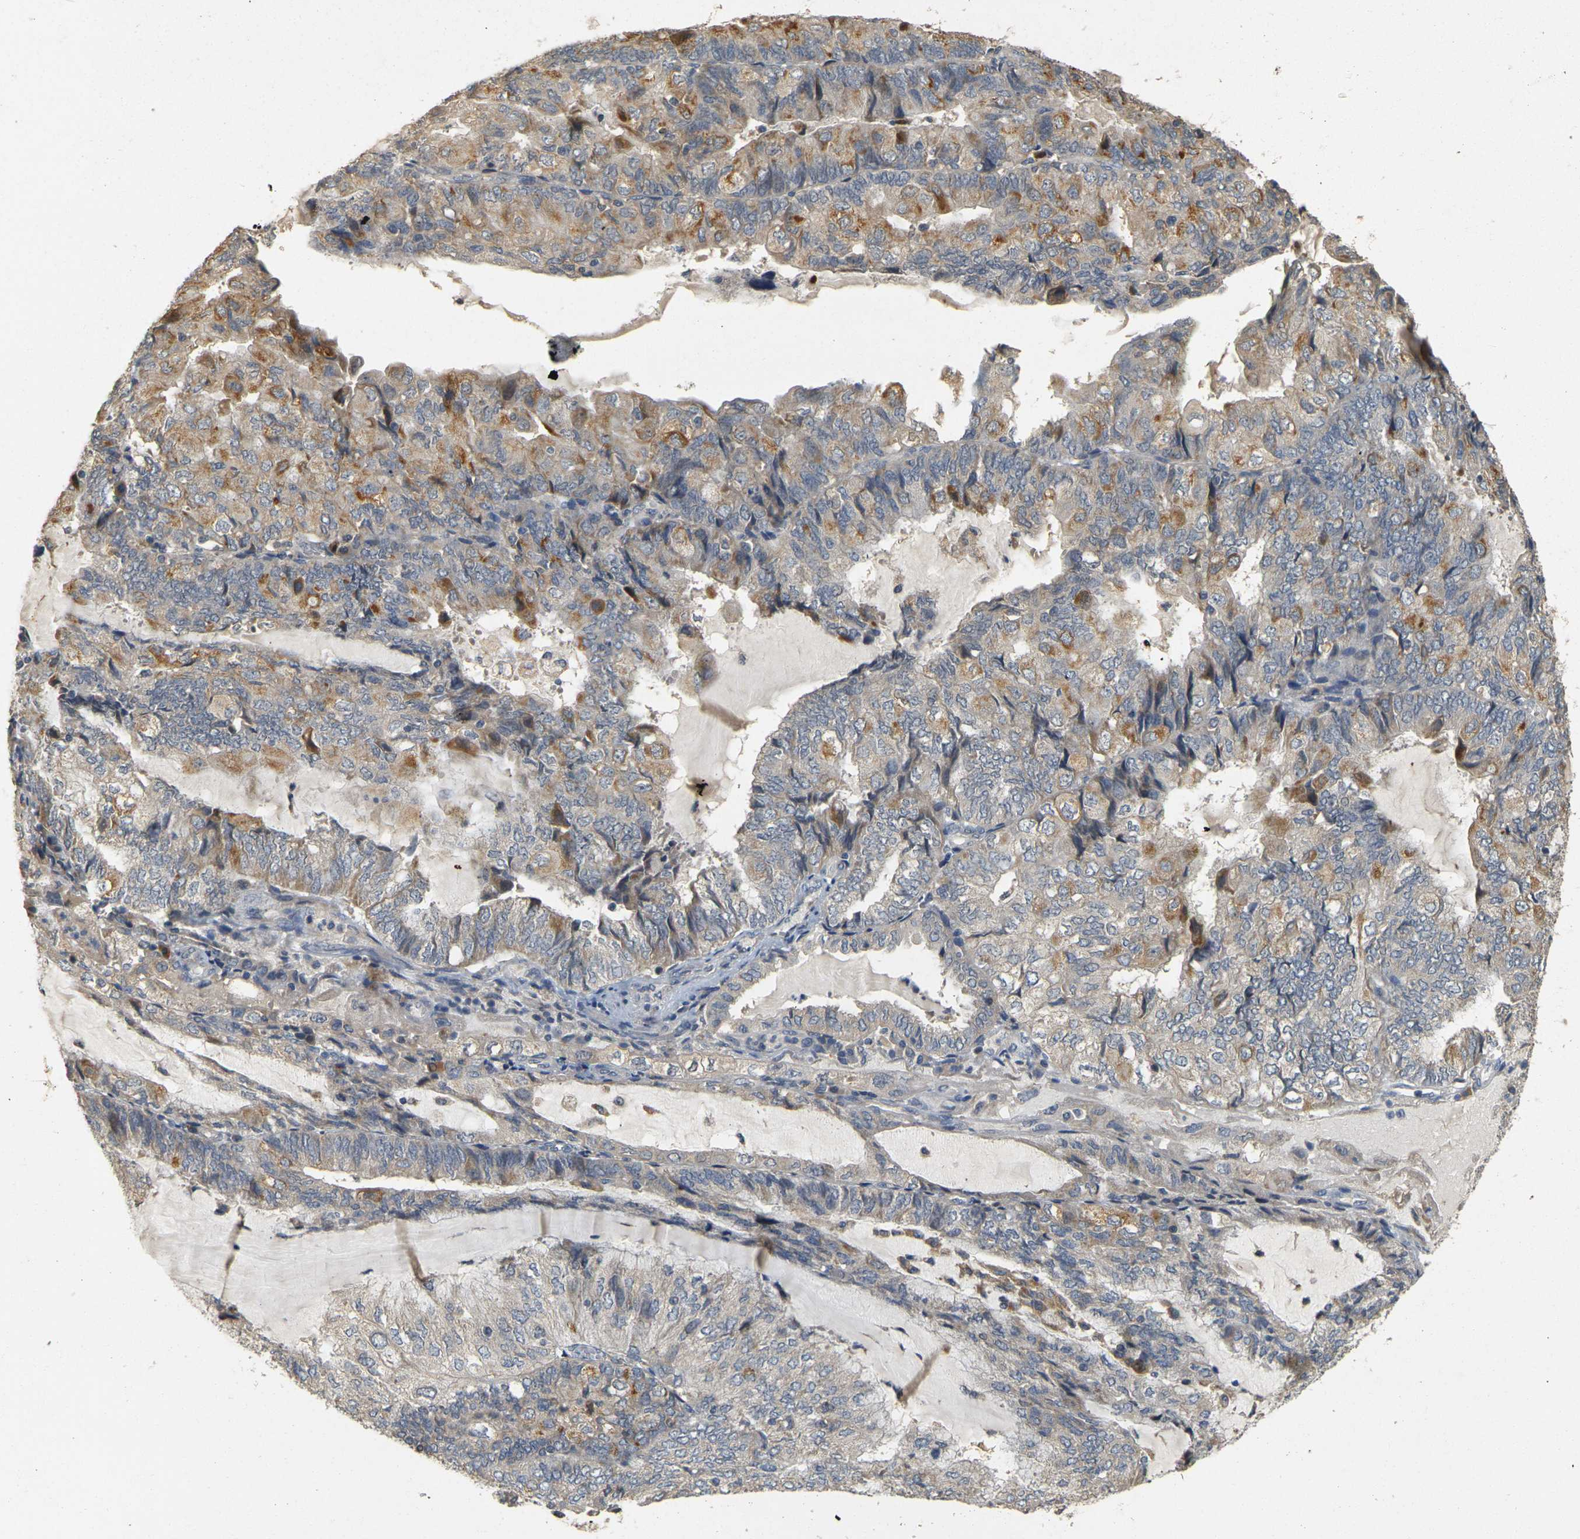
{"staining": {"intensity": "moderate", "quantity": "25%-75%", "location": "cytoplasmic/membranous"}, "tissue": "endometrial cancer", "cell_type": "Tumor cells", "image_type": "cancer", "snomed": [{"axis": "morphology", "description": "Adenocarcinoma, NOS"}, {"axis": "topography", "description": "Endometrium"}], "caption": "Protein expression analysis of endometrial cancer exhibits moderate cytoplasmic/membranous staining in approximately 25%-75% of tumor cells.", "gene": "GDAP1", "patient": {"sex": "female", "age": 81}}